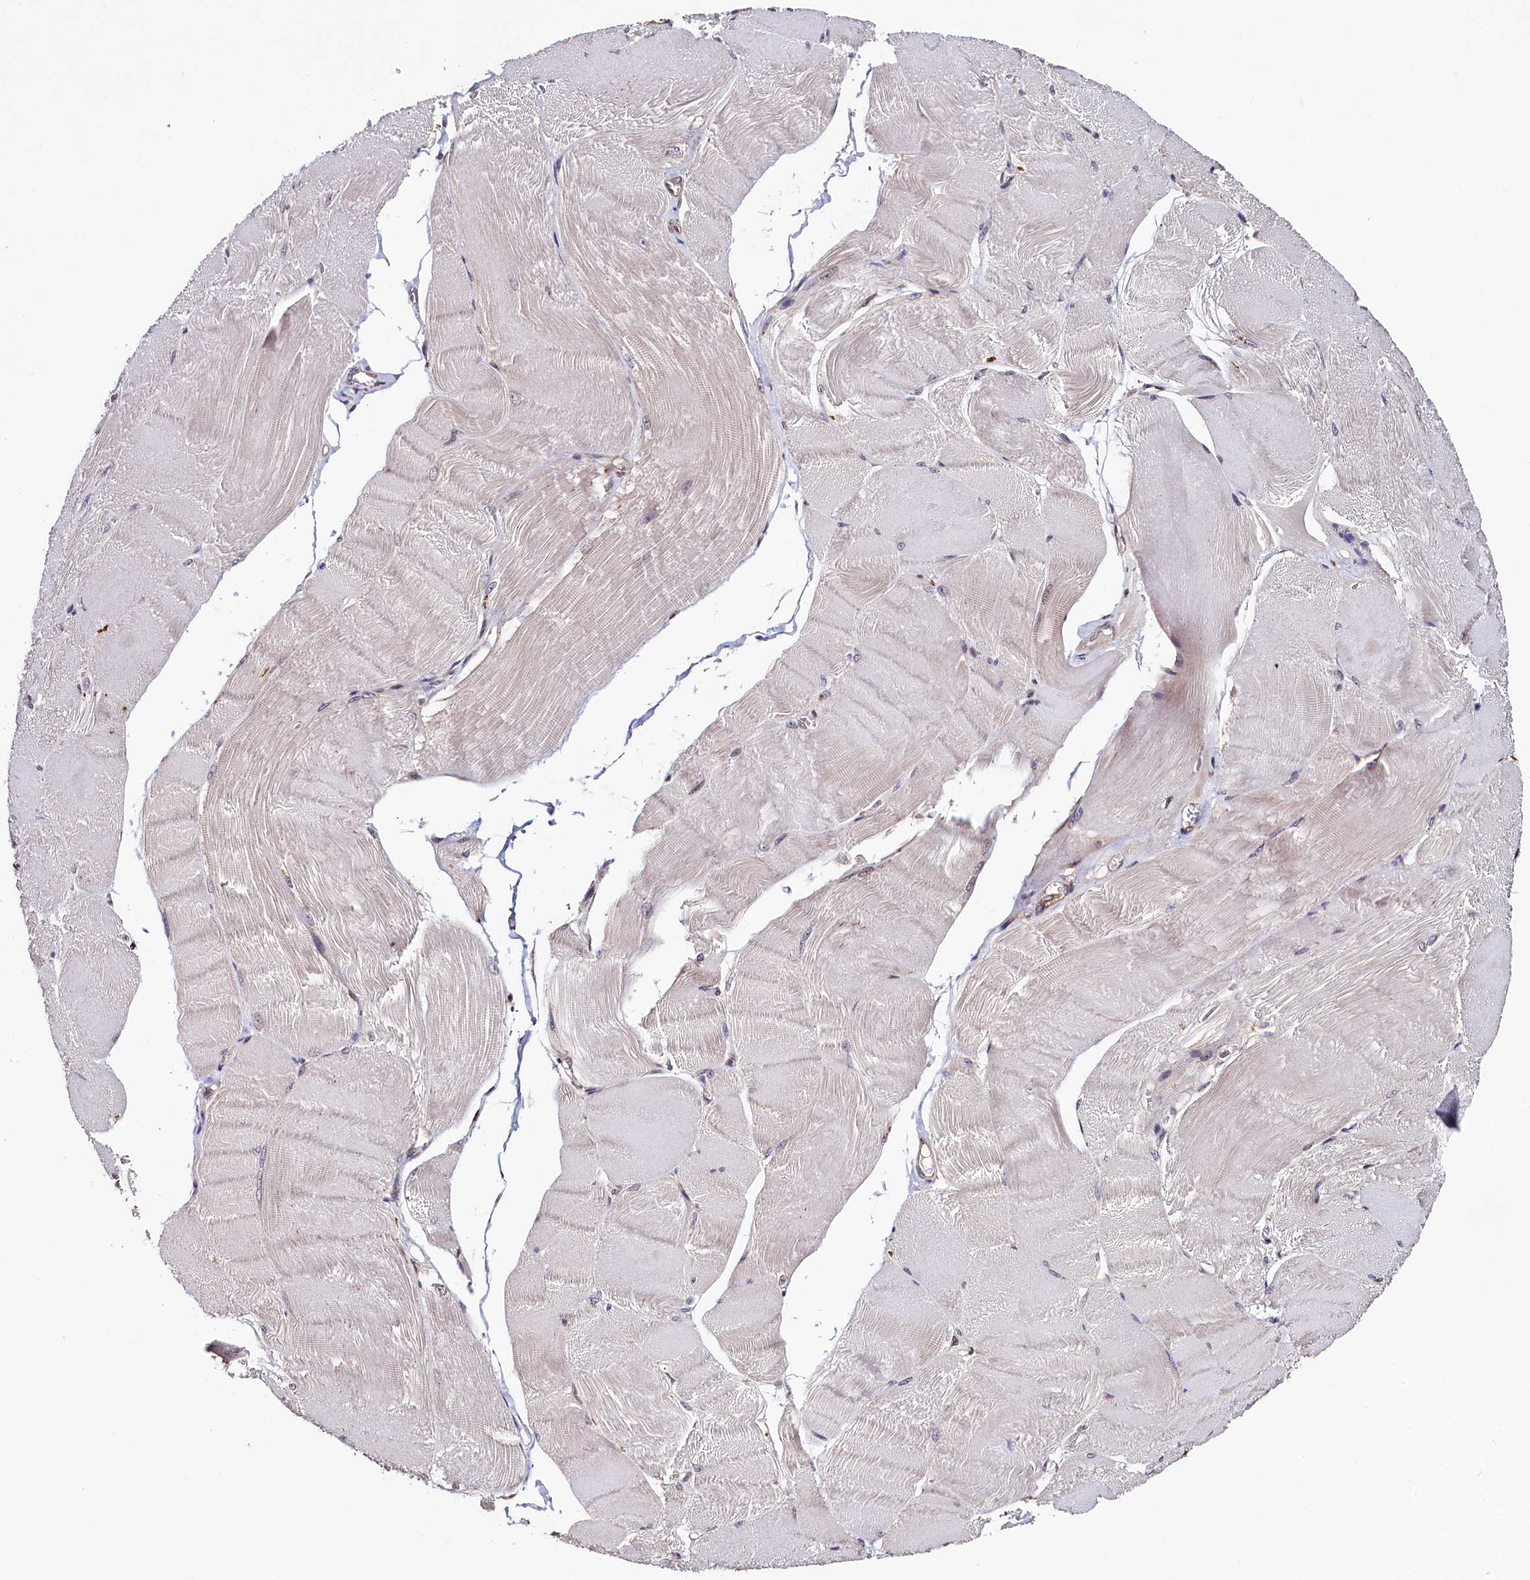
{"staining": {"intensity": "moderate", "quantity": "<25%", "location": "cytoplasmic/membranous"}, "tissue": "skeletal muscle", "cell_type": "Myocytes", "image_type": "normal", "snomed": [{"axis": "morphology", "description": "Normal tissue, NOS"}, {"axis": "morphology", "description": "Basal cell carcinoma"}, {"axis": "topography", "description": "Skeletal muscle"}], "caption": "Immunohistochemistry of normal human skeletal muscle demonstrates low levels of moderate cytoplasmic/membranous expression in approximately <25% of myocytes. The protein of interest is stained brown, and the nuclei are stained in blue (DAB (3,3'-diaminobenzidine) IHC with brightfield microscopy, high magnification).", "gene": "RBFA", "patient": {"sex": "female", "age": 64}}